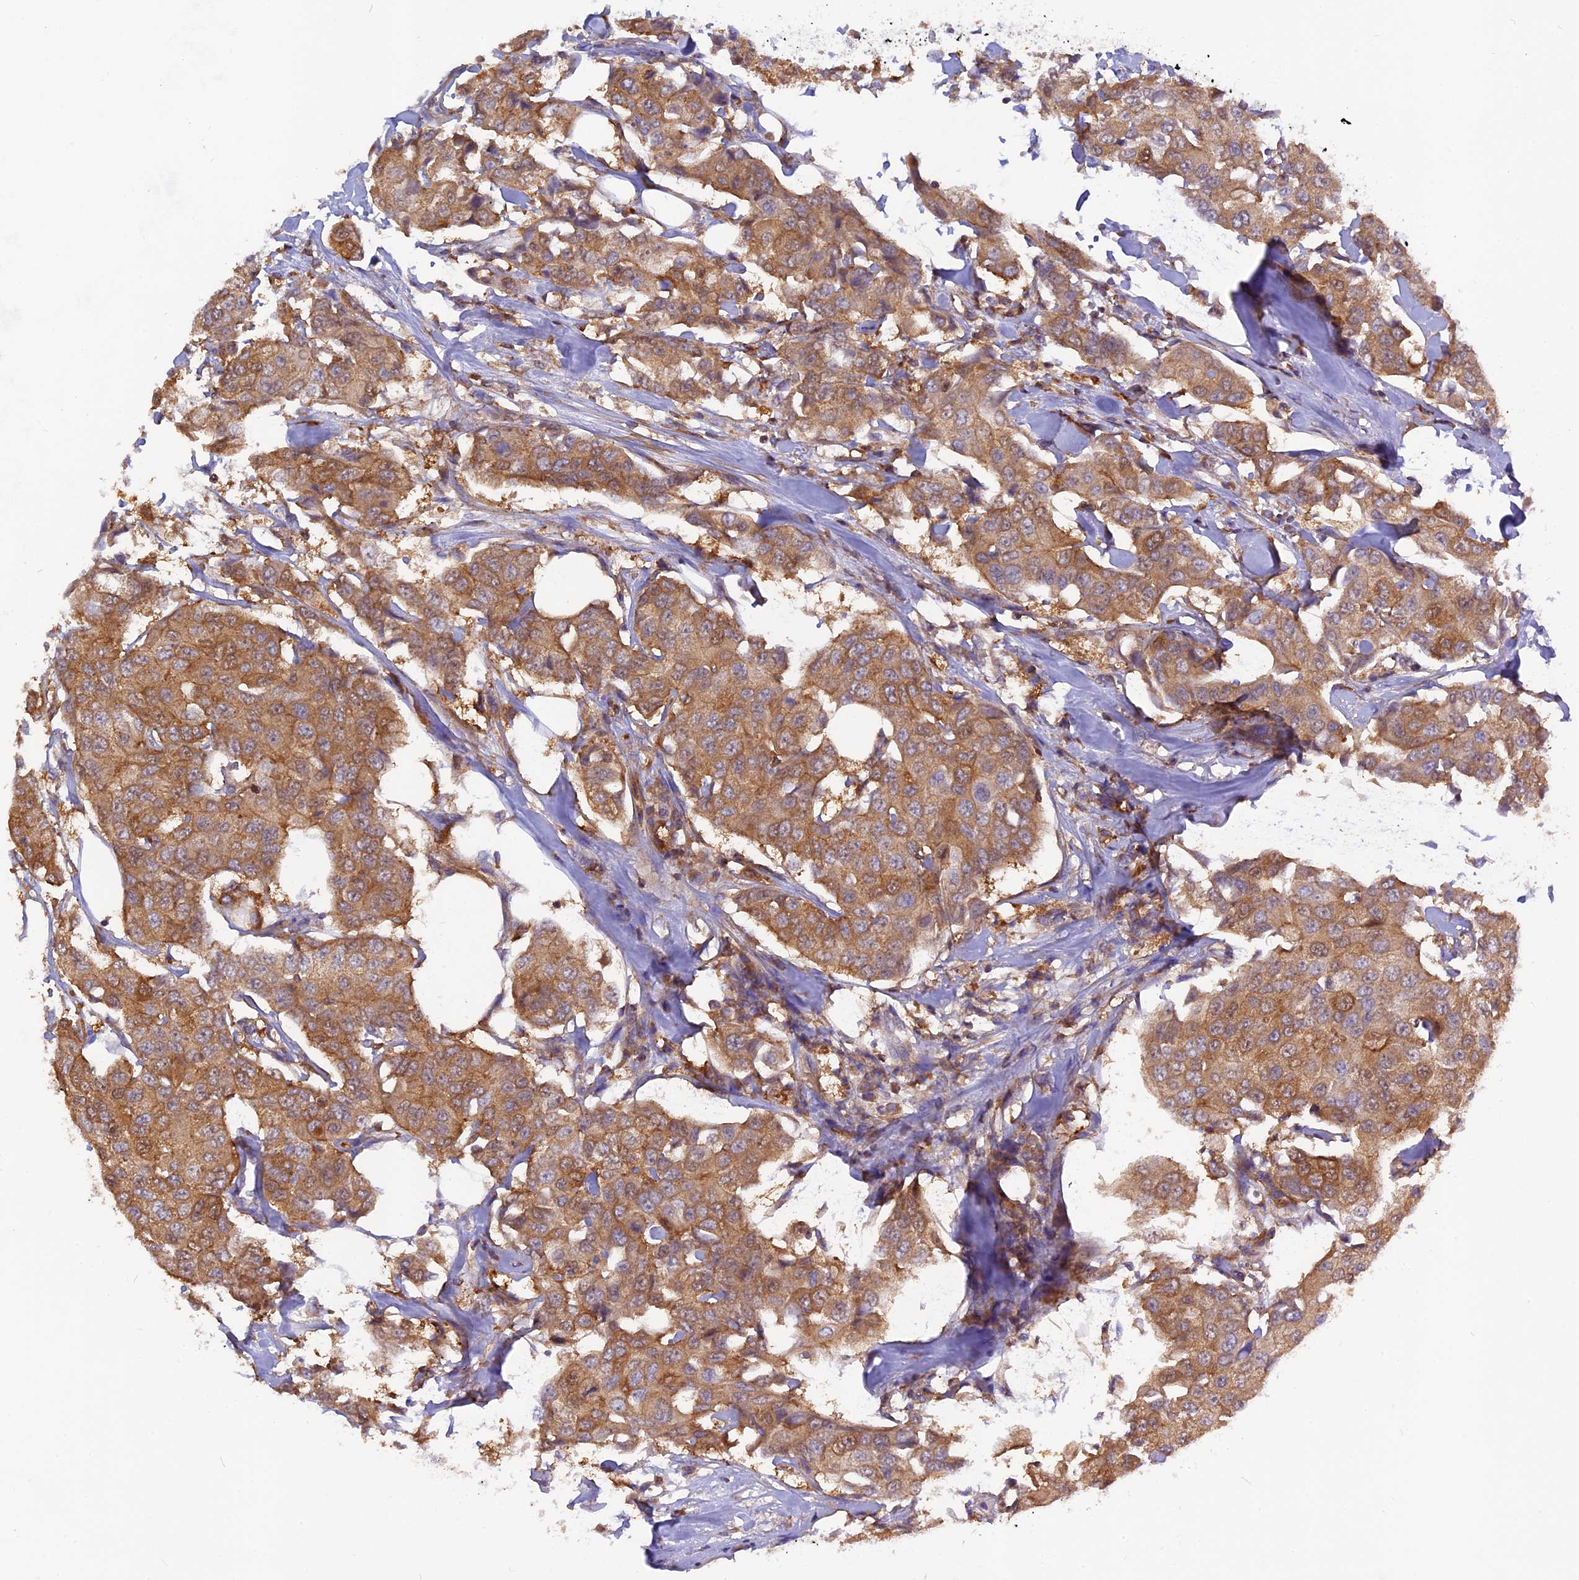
{"staining": {"intensity": "moderate", "quantity": ">75%", "location": "cytoplasmic/membranous"}, "tissue": "breast cancer", "cell_type": "Tumor cells", "image_type": "cancer", "snomed": [{"axis": "morphology", "description": "Duct carcinoma"}, {"axis": "topography", "description": "Breast"}], "caption": "IHC (DAB (3,3'-diaminobenzidine)) staining of breast cancer (intraductal carcinoma) shows moderate cytoplasmic/membranous protein expression in approximately >75% of tumor cells.", "gene": "MYO9B", "patient": {"sex": "female", "age": 80}}